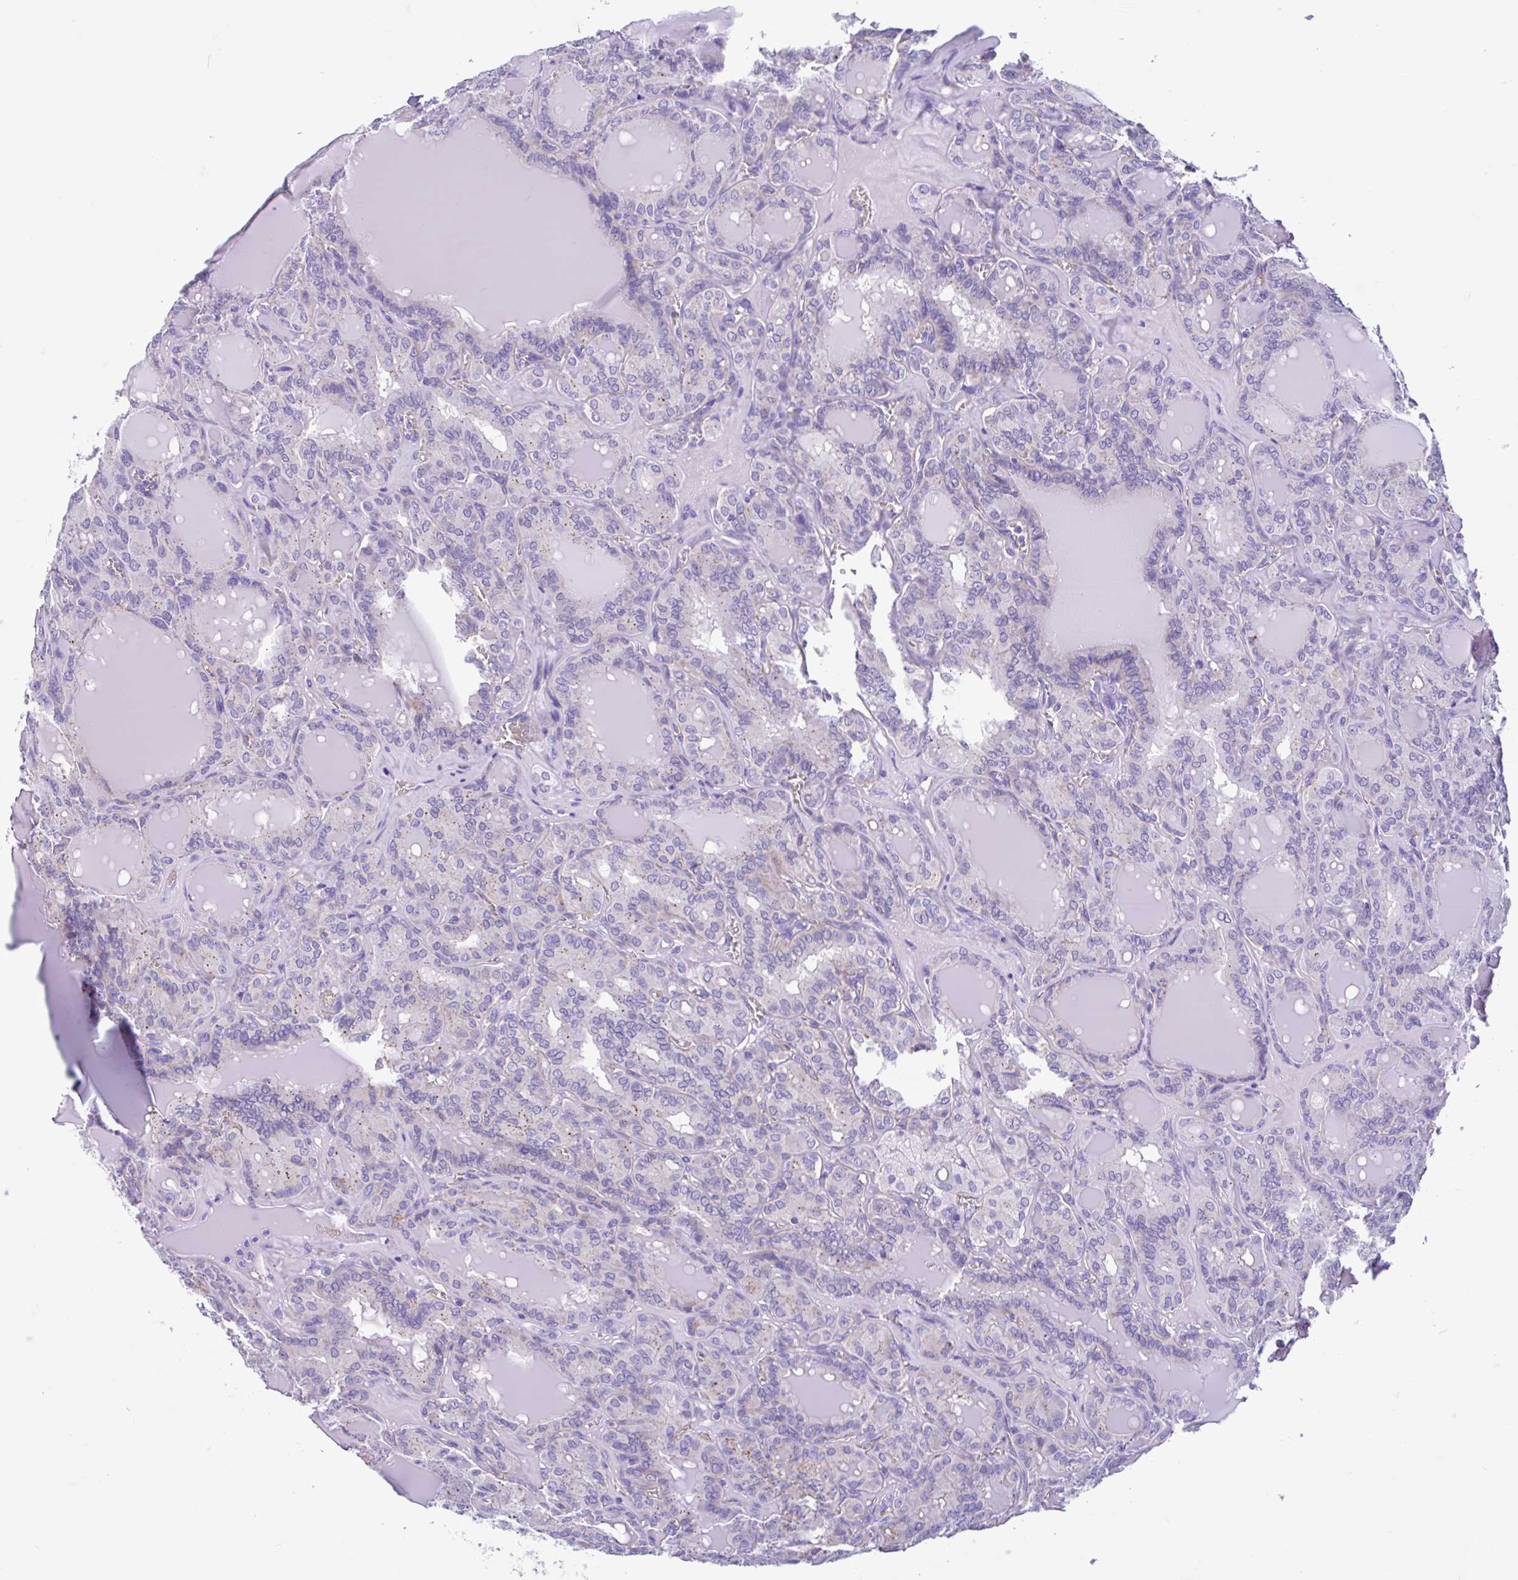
{"staining": {"intensity": "moderate", "quantity": "<25%", "location": "cytoplasmic/membranous"}, "tissue": "thyroid cancer", "cell_type": "Tumor cells", "image_type": "cancer", "snomed": [{"axis": "morphology", "description": "Papillary adenocarcinoma, NOS"}, {"axis": "topography", "description": "Thyroid gland"}], "caption": "A brown stain highlights moderate cytoplasmic/membranous expression of a protein in human thyroid papillary adenocarcinoma tumor cells.", "gene": "TMEM79", "patient": {"sex": "male", "age": 87}}